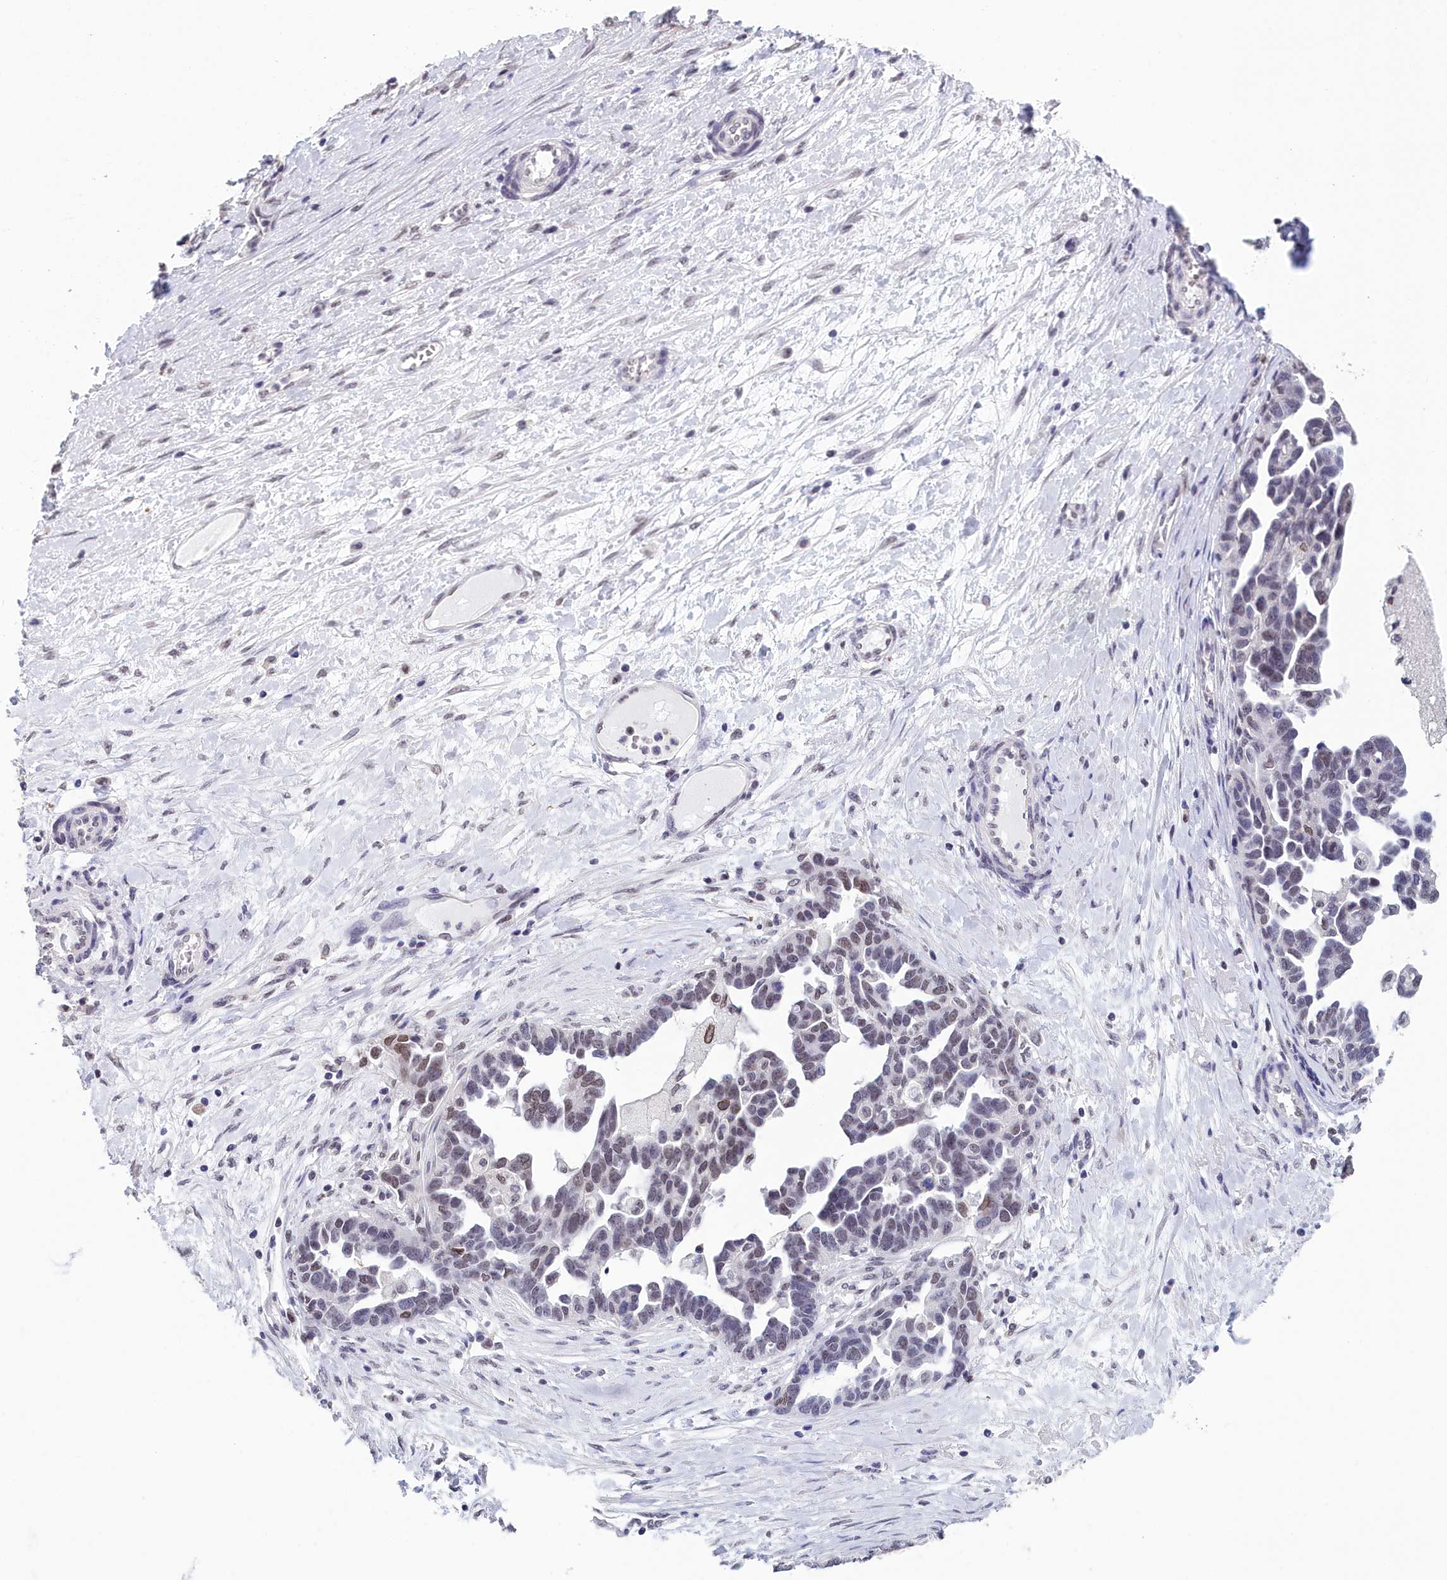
{"staining": {"intensity": "moderate", "quantity": "<25%", "location": "nuclear"}, "tissue": "ovarian cancer", "cell_type": "Tumor cells", "image_type": "cancer", "snomed": [{"axis": "morphology", "description": "Cystadenocarcinoma, serous, NOS"}, {"axis": "topography", "description": "Ovary"}], "caption": "Ovarian cancer tissue shows moderate nuclear staining in approximately <25% of tumor cells", "gene": "CCDC97", "patient": {"sex": "female", "age": 54}}